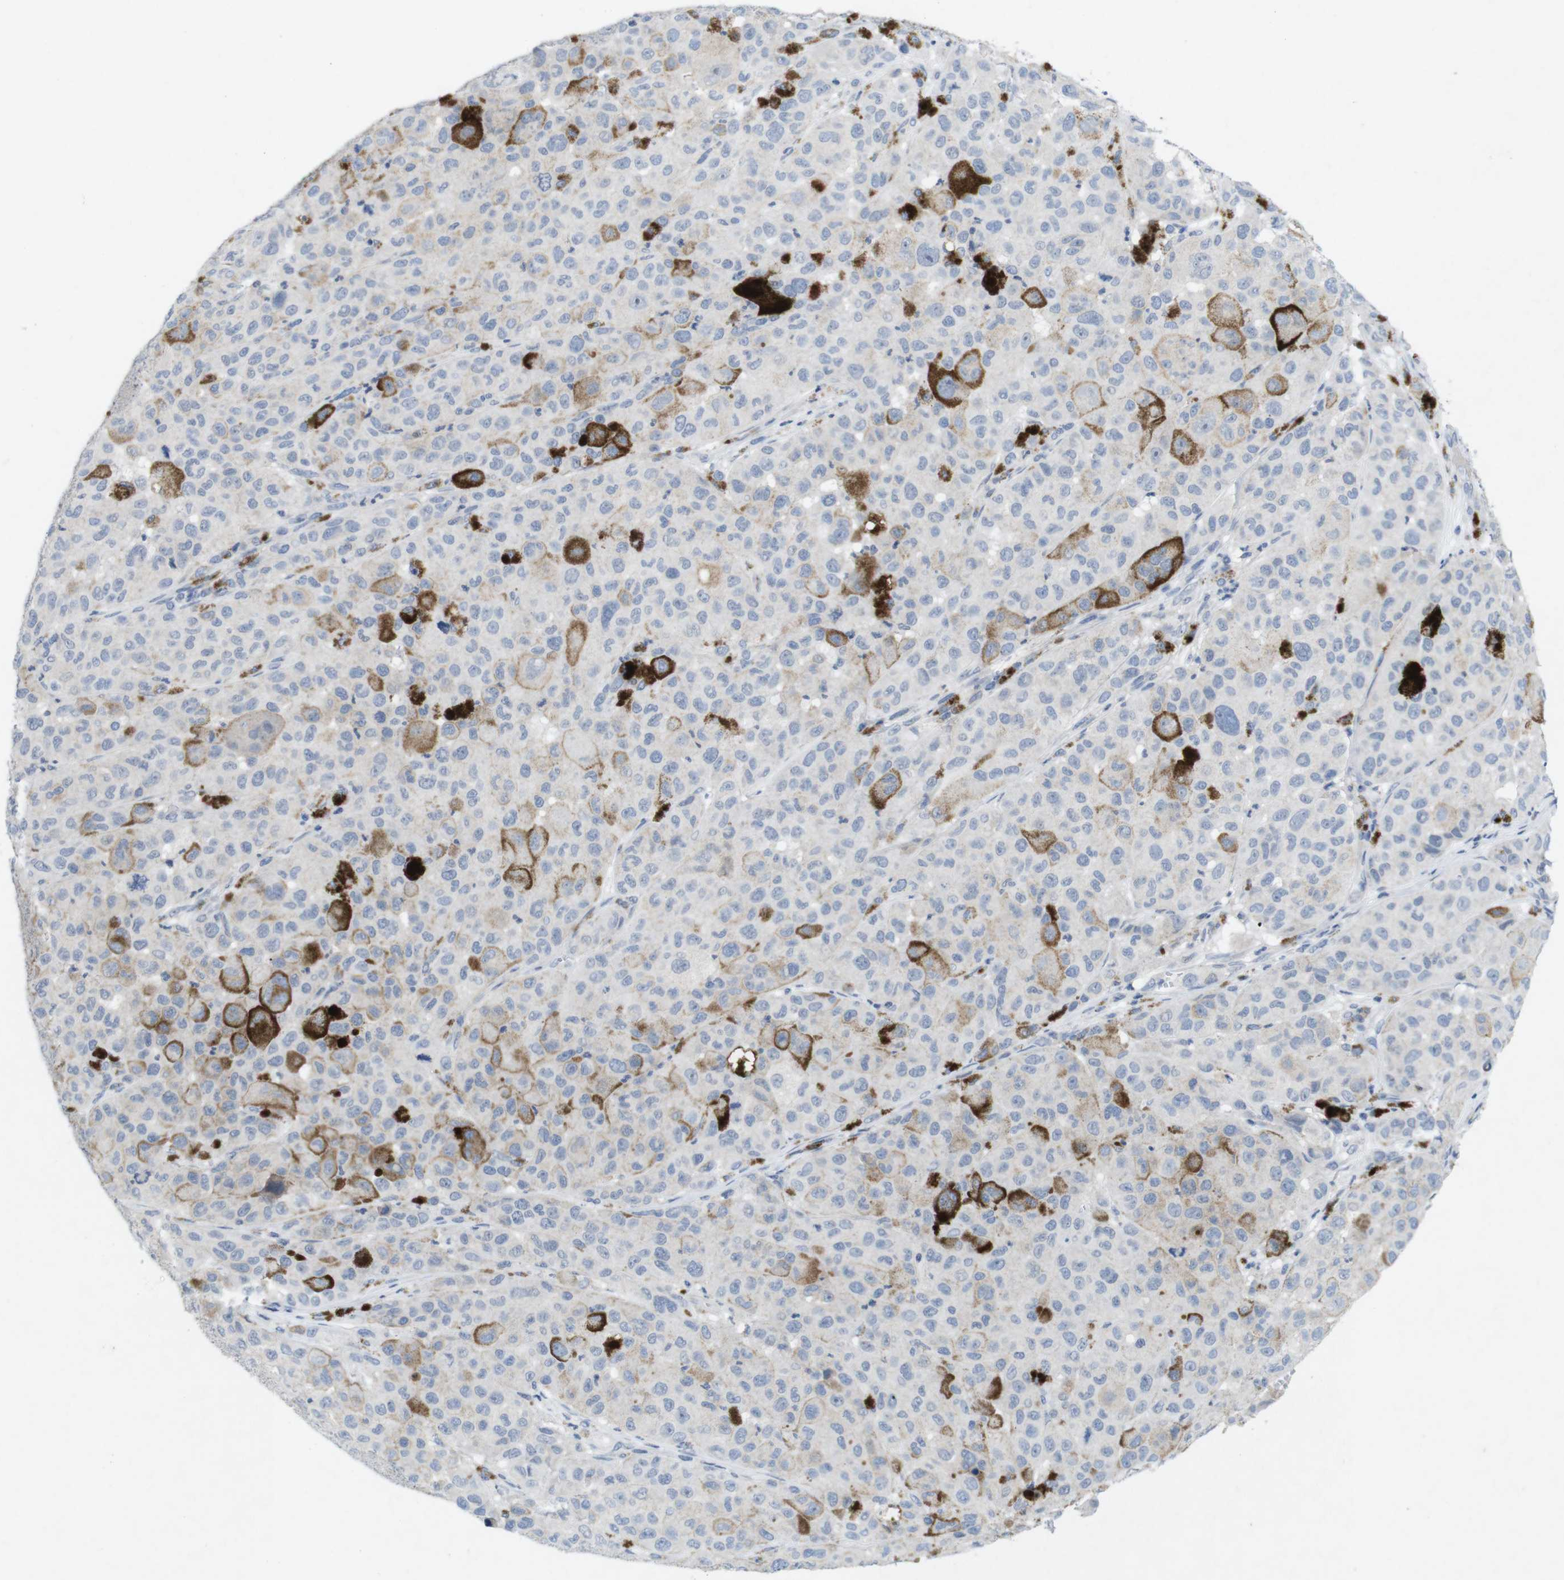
{"staining": {"intensity": "negative", "quantity": "none", "location": "none"}, "tissue": "melanoma", "cell_type": "Tumor cells", "image_type": "cancer", "snomed": [{"axis": "morphology", "description": "Malignant melanoma, NOS"}, {"axis": "topography", "description": "Skin"}], "caption": "A high-resolution photomicrograph shows immunohistochemistry (IHC) staining of melanoma, which reveals no significant expression in tumor cells. Brightfield microscopy of immunohistochemistry stained with DAB (brown) and hematoxylin (blue), captured at high magnification.", "gene": "SLAMF7", "patient": {"sex": "male", "age": 96}}